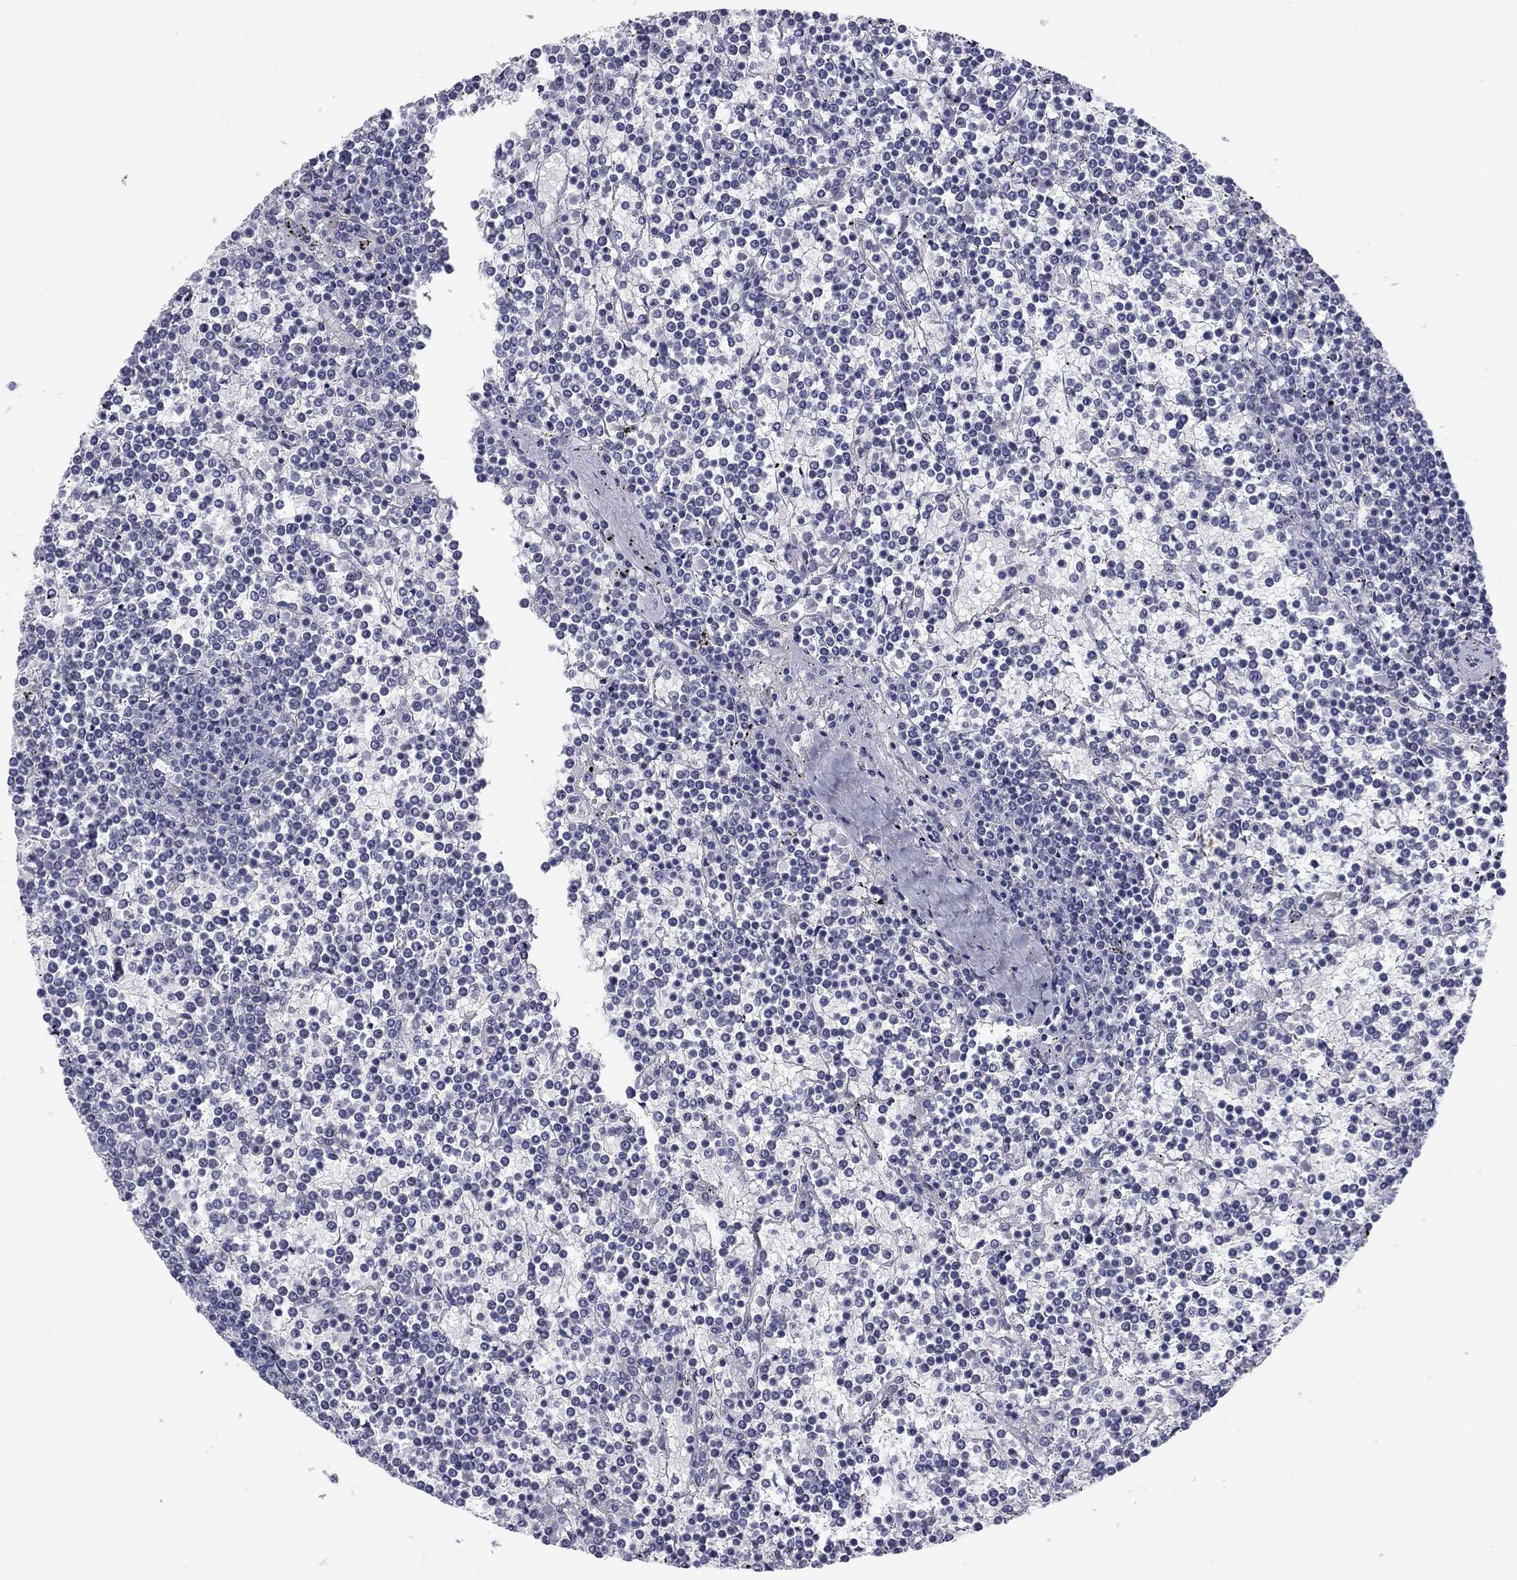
{"staining": {"intensity": "negative", "quantity": "none", "location": "none"}, "tissue": "lymphoma", "cell_type": "Tumor cells", "image_type": "cancer", "snomed": [{"axis": "morphology", "description": "Malignant lymphoma, non-Hodgkin's type, Low grade"}, {"axis": "topography", "description": "Spleen"}], "caption": "DAB (3,3'-diaminobenzidine) immunohistochemical staining of human malignant lymphoma, non-Hodgkin's type (low-grade) reveals no significant staining in tumor cells.", "gene": "SEPTIN3", "patient": {"sex": "female", "age": 19}}